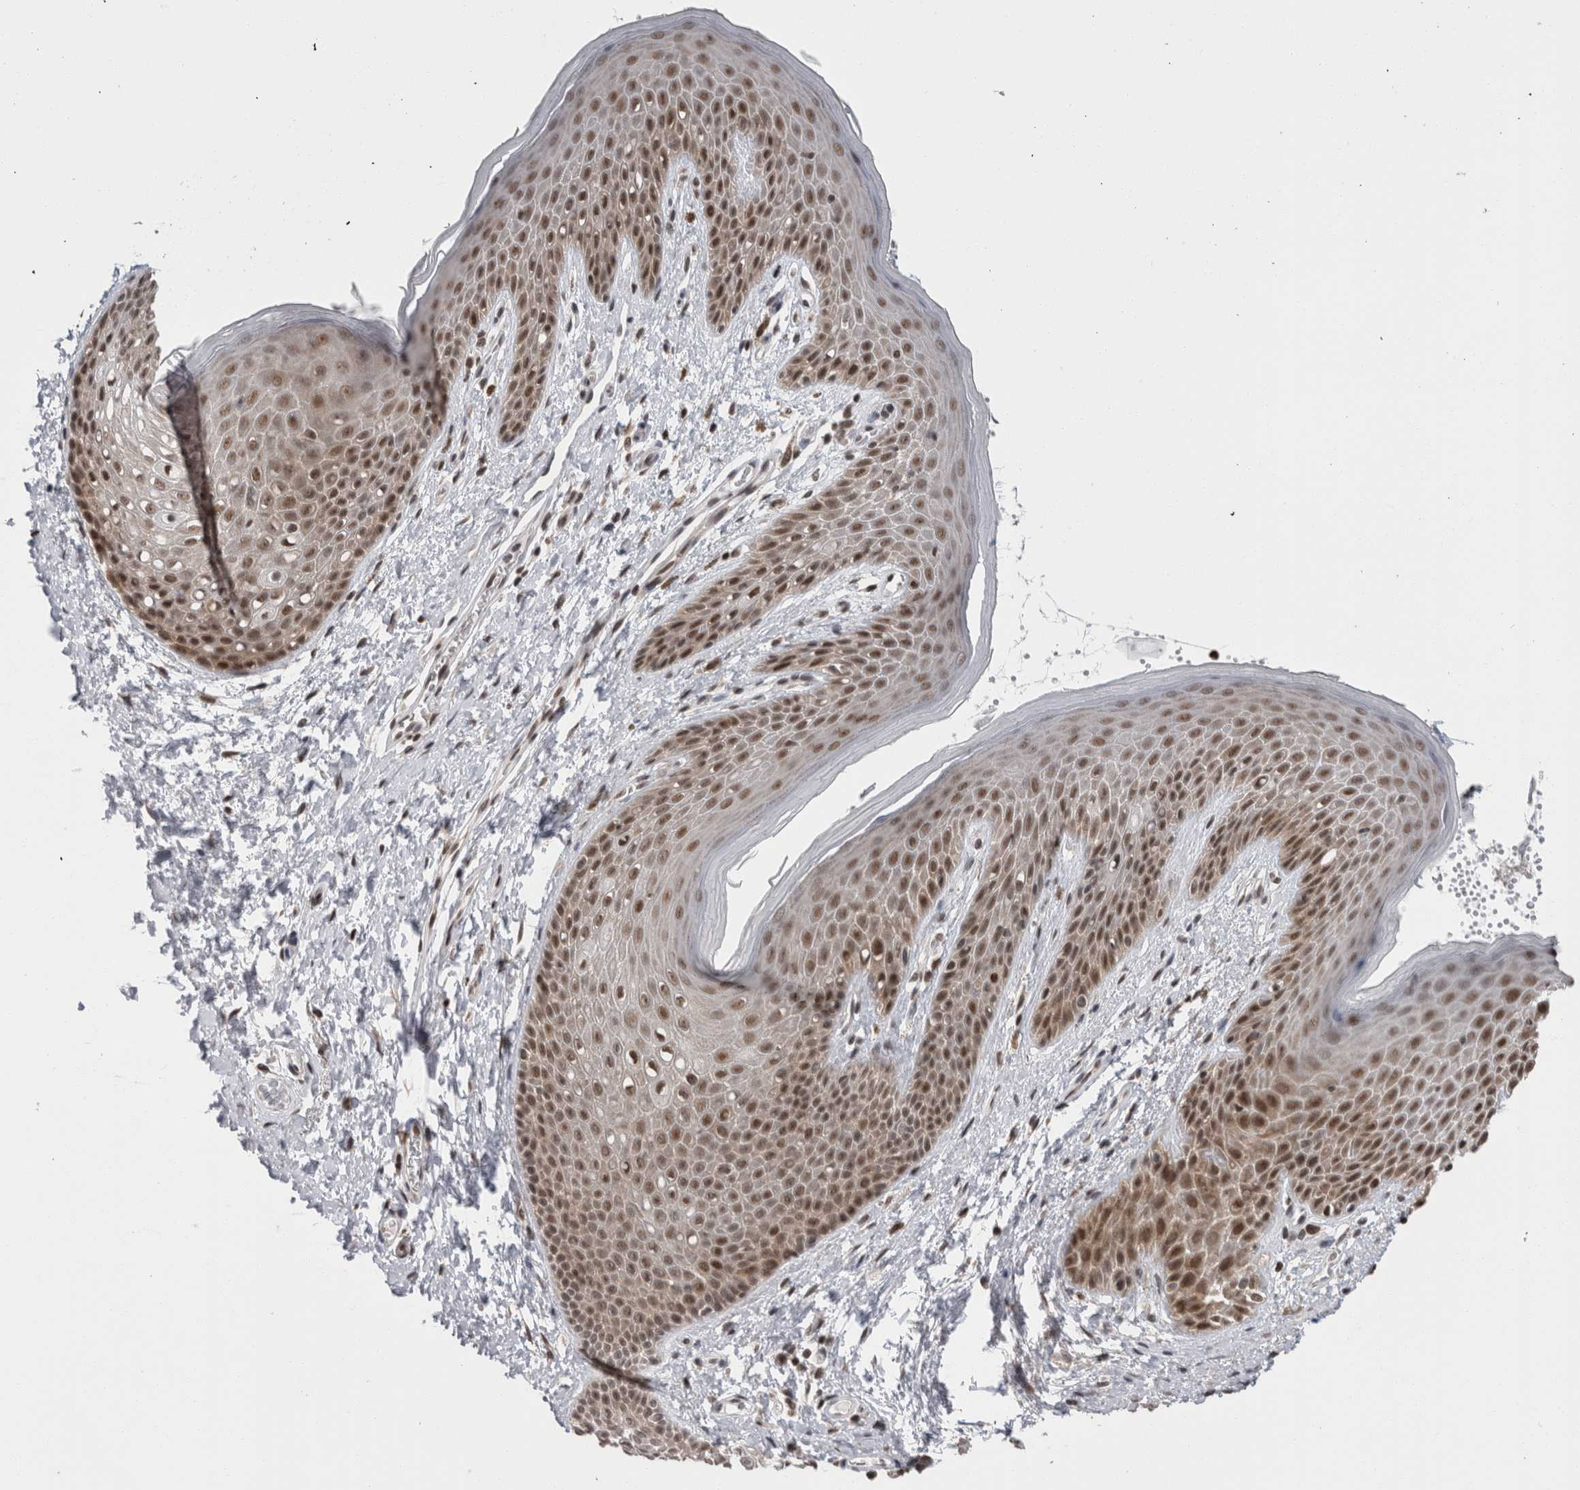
{"staining": {"intensity": "moderate", "quantity": ">75%", "location": "nuclear"}, "tissue": "skin", "cell_type": "Epidermal cells", "image_type": "normal", "snomed": [{"axis": "morphology", "description": "Normal tissue, NOS"}, {"axis": "topography", "description": "Anal"}], "caption": "Epidermal cells show medium levels of moderate nuclear positivity in approximately >75% of cells in benign human skin.", "gene": "ZBTB11", "patient": {"sex": "male", "age": 74}}